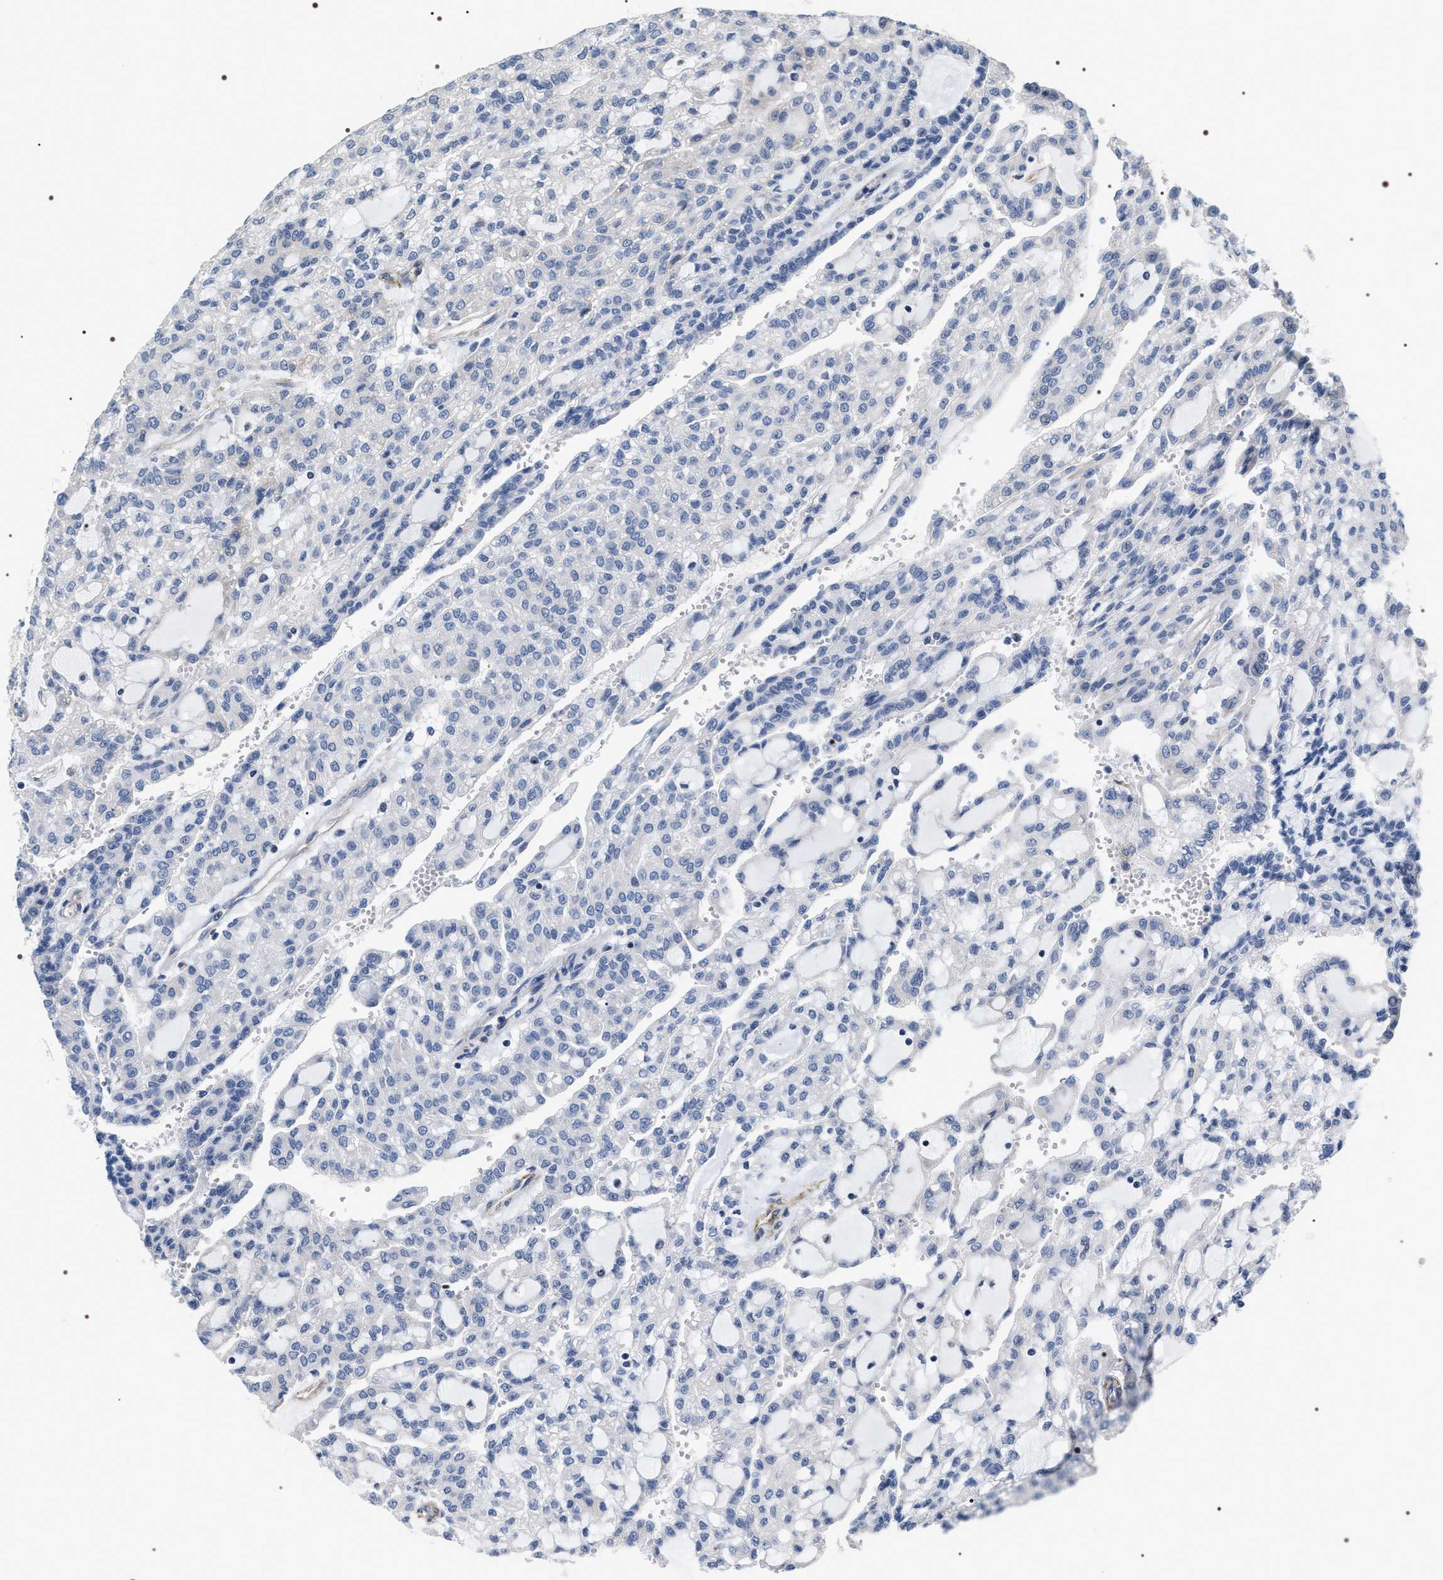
{"staining": {"intensity": "negative", "quantity": "none", "location": "none"}, "tissue": "renal cancer", "cell_type": "Tumor cells", "image_type": "cancer", "snomed": [{"axis": "morphology", "description": "Adenocarcinoma, NOS"}, {"axis": "topography", "description": "Kidney"}], "caption": "A micrograph of renal cancer (adenocarcinoma) stained for a protein displays no brown staining in tumor cells.", "gene": "PKD1L1", "patient": {"sex": "male", "age": 63}}